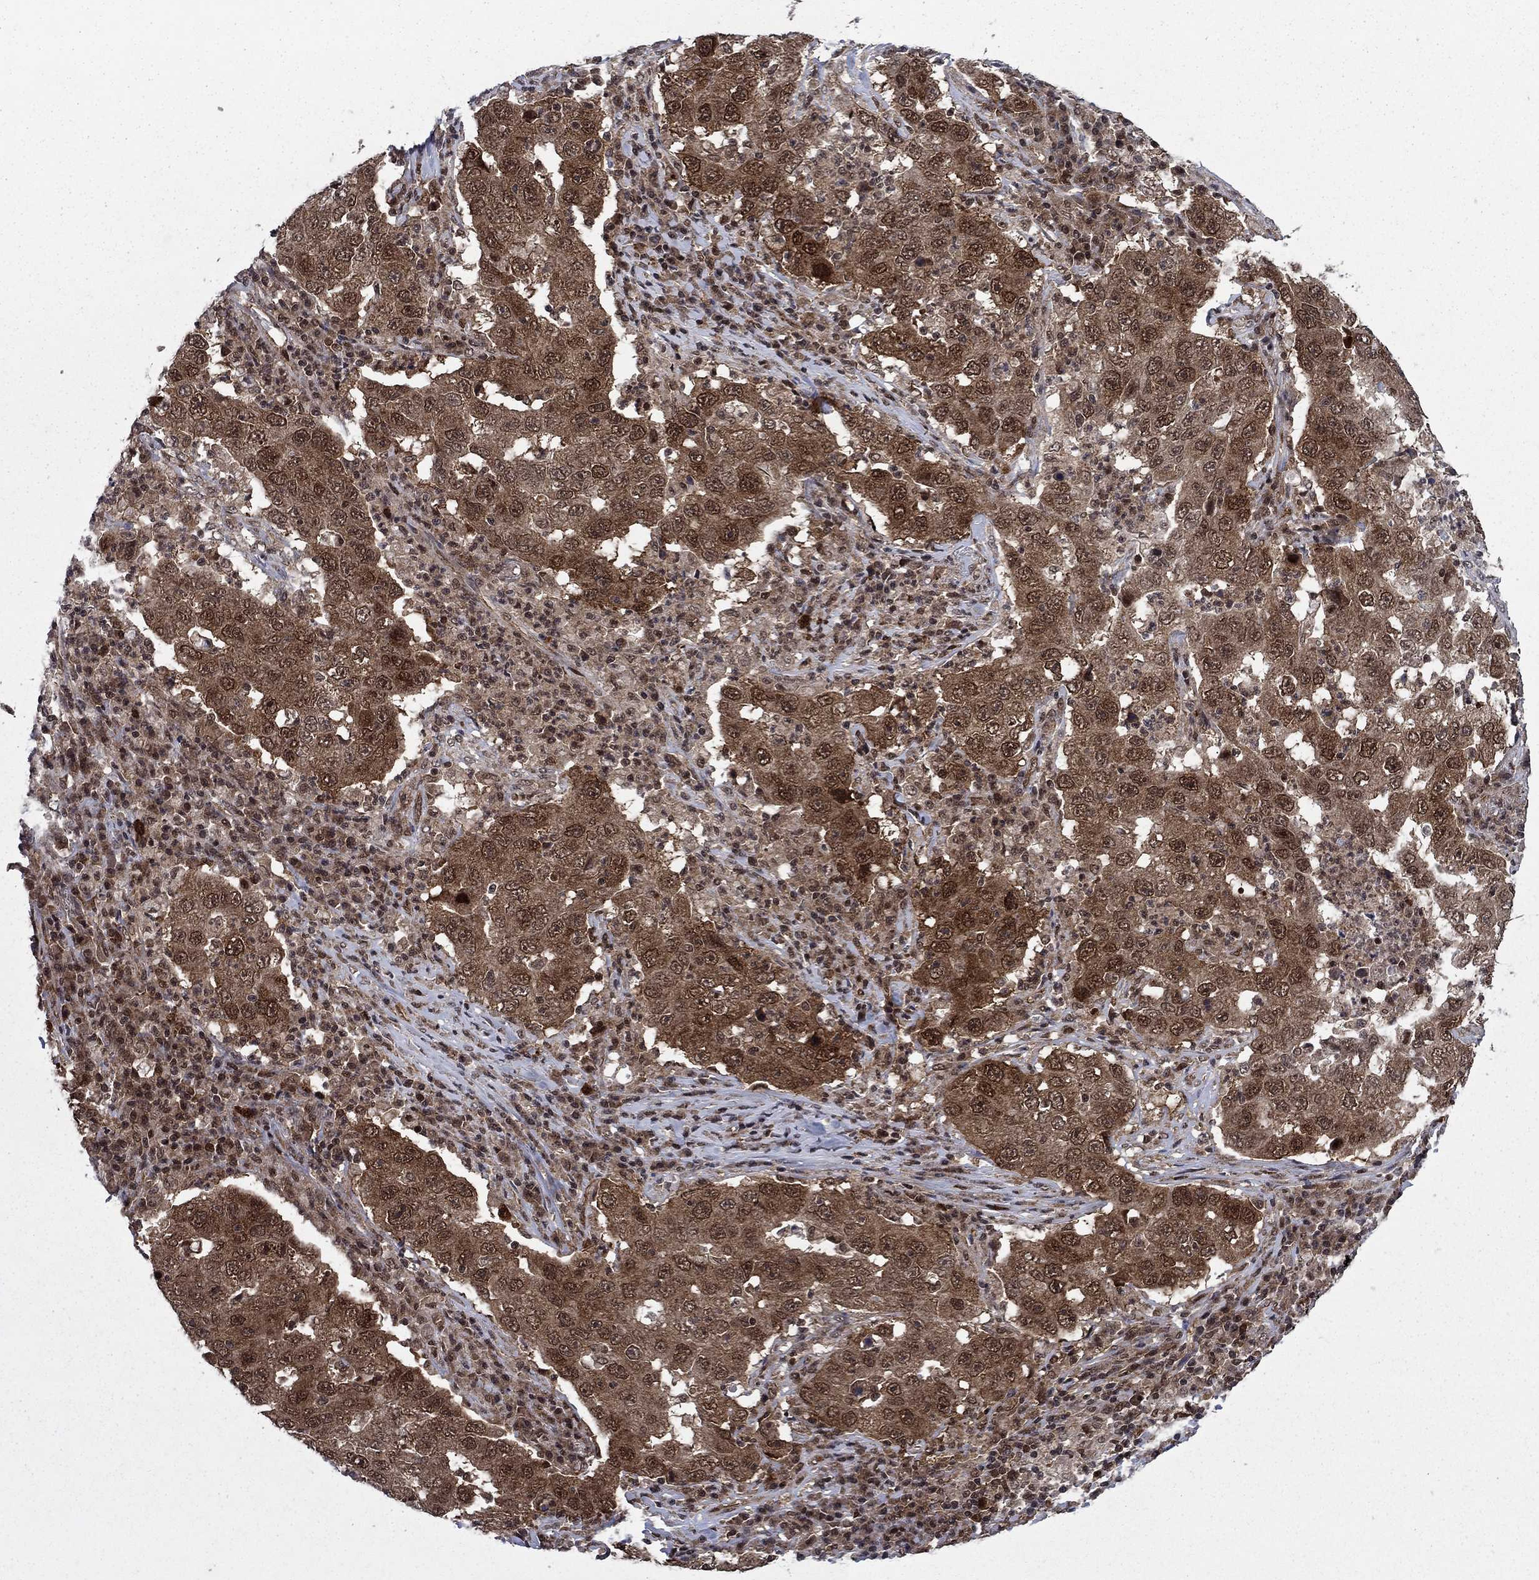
{"staining": {"intensity": "strong", "quantity": ">75%", "location": "cytoplasmic/membranous,nuclear"}, "tissue": "lung cancer", "cell_type": "Tumor cells", "image_type": "cancer", "snomed": [{"axis": "morphology", "description": "Adenocarcinoma, NOS"}, {"axis": "topography", "description": "Lung"}], "caption": "Lung cancer (adenocarcinoma) stained with DAB immunohistochemistry reveals high levels of strong cytoplasmic/membranous and nuclear staining in about >75% of tumor cells. Nuclei are stained in blue.", "gene": "DNAJA1", "patient": {"sex": "male", "age": 73}}